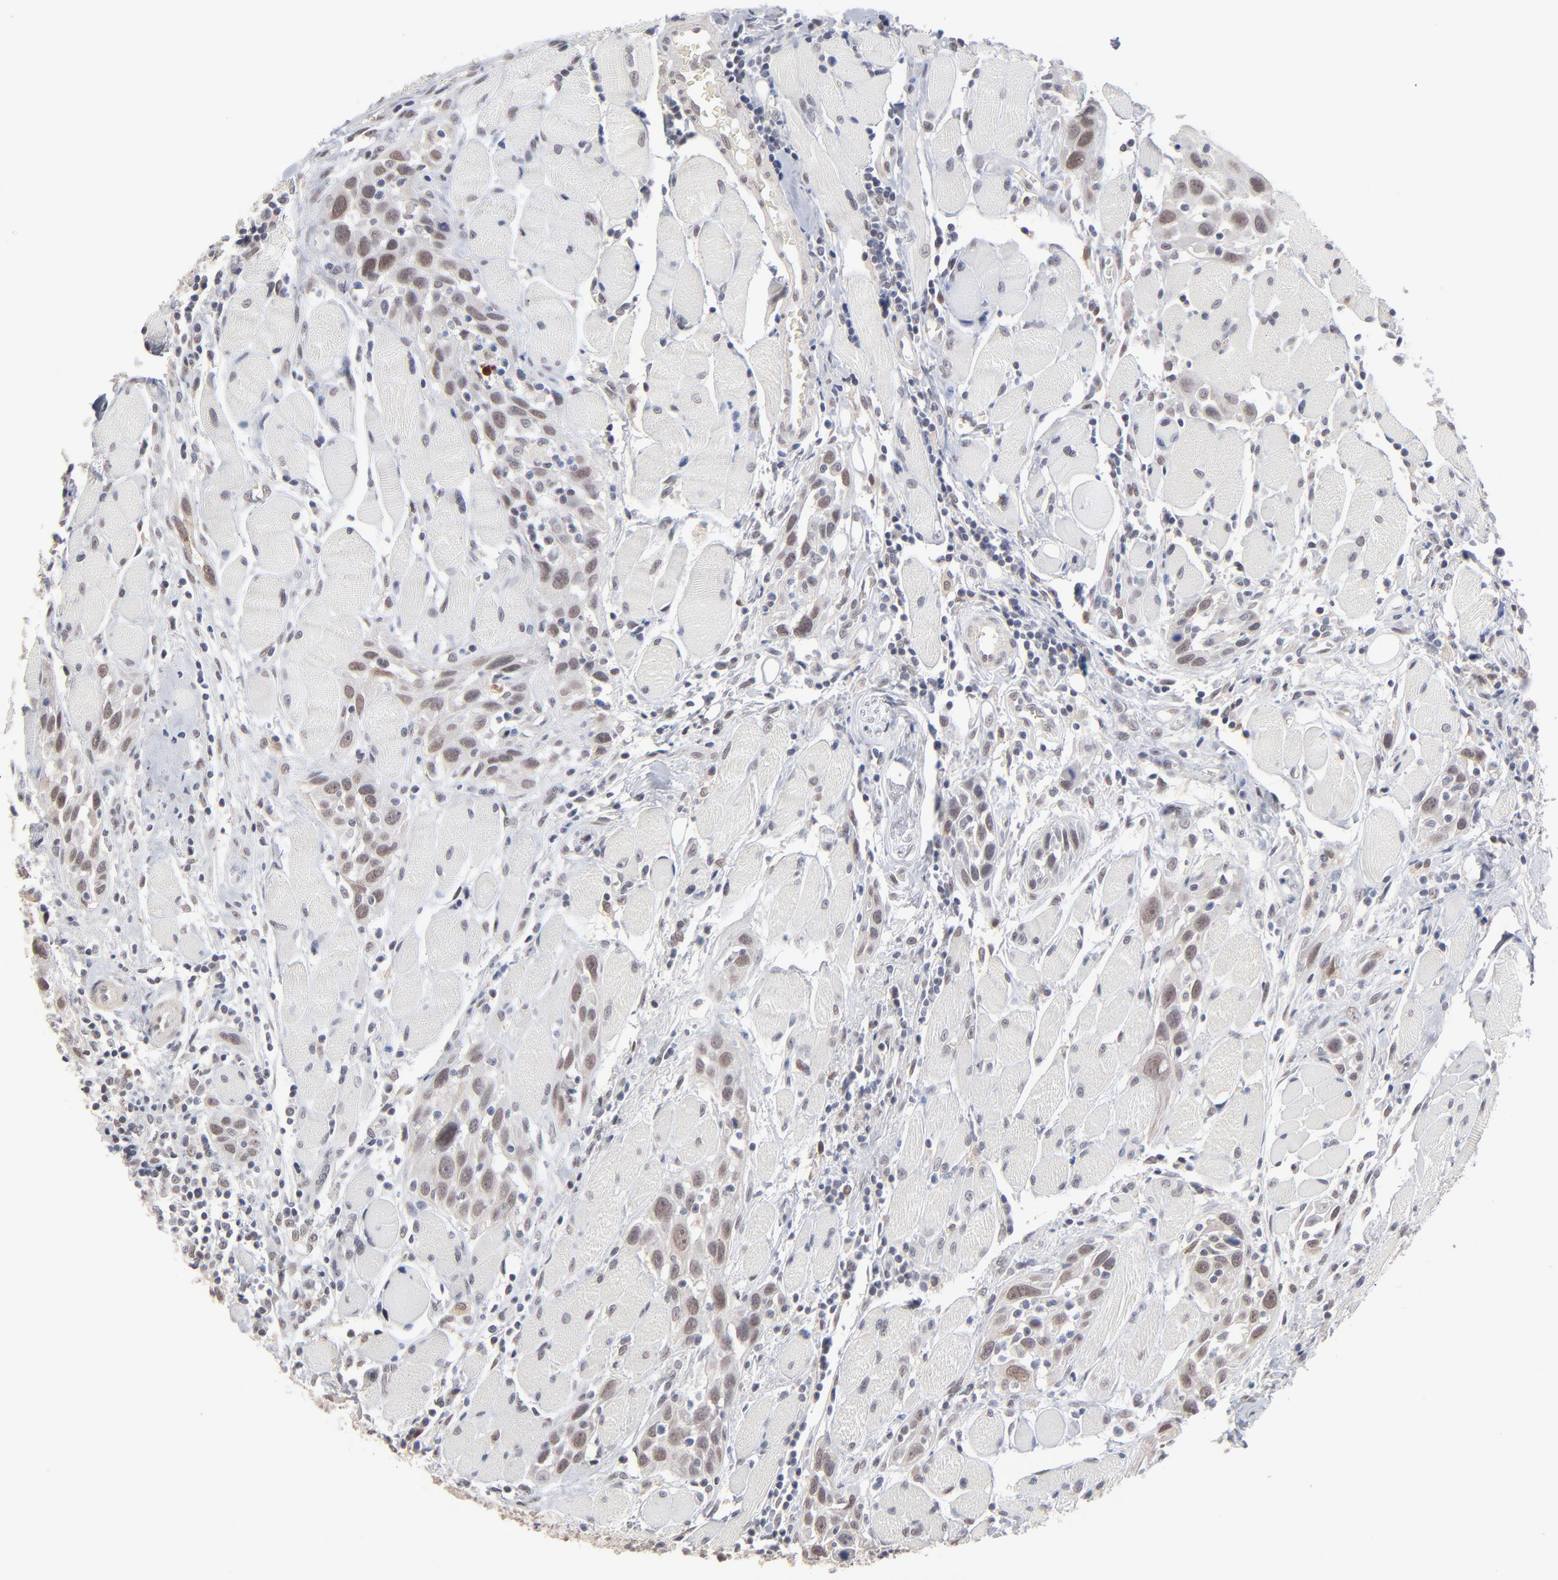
{"staining": {"intensity": "weak", "quantity": "<25%", "location": "nuclear"}, "tissue": "head and neck cancer", "cell_type": "Tumor cells", "image_type": "cancer", "snomed": [{"axis": "morphology", "description": "Squamous cell carcinoma, NOS"}, {"axis": "topography", "description": "Oral tissue"}, {"axis": "topography", "description": "Head-Neck"}], "caption": "There is no significant positivity in tumor cells of head and neck squamous cell carcinoma.", "gene": "MBIP", "patient": {"sex": "female", "age": 50}}